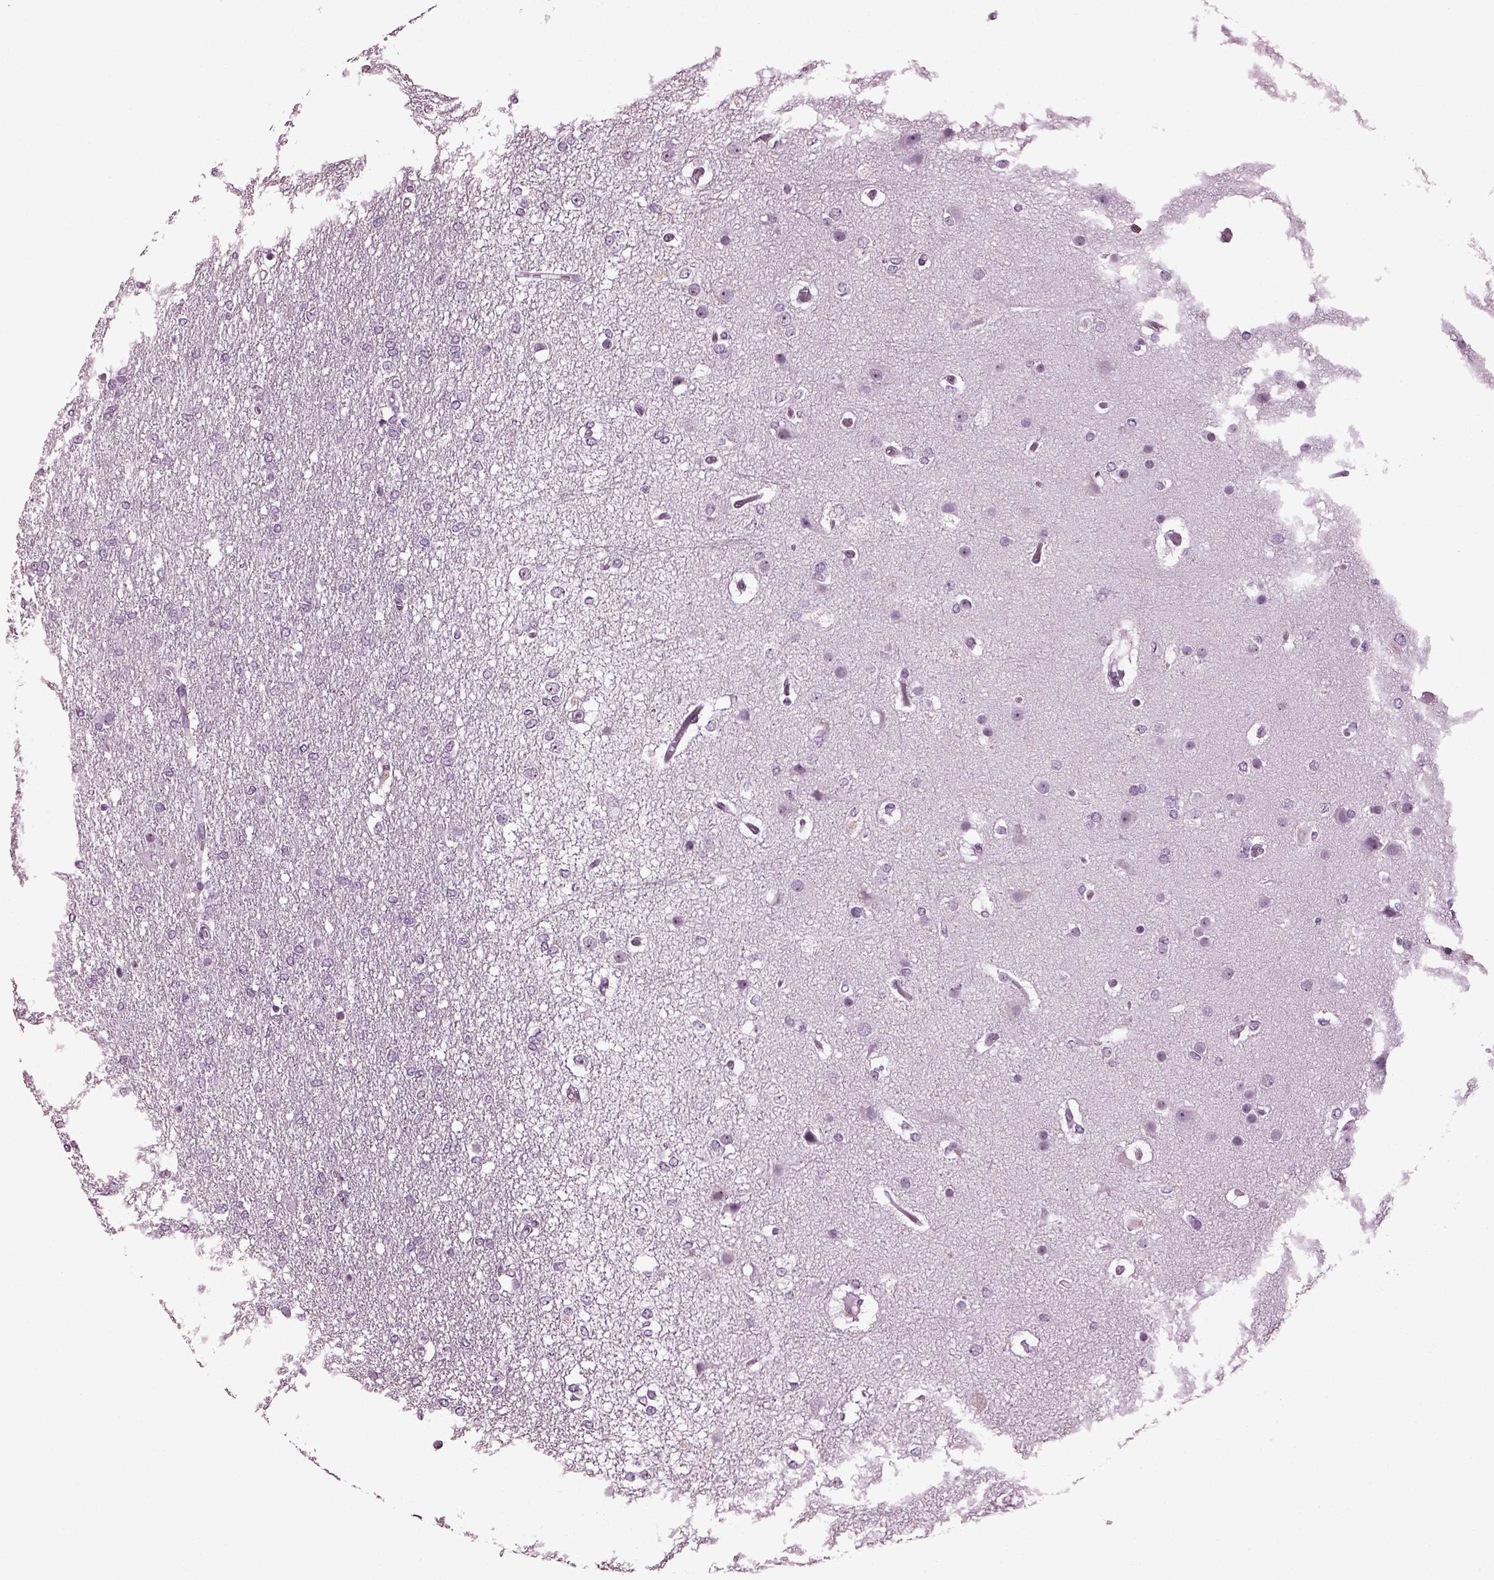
{"staining": {"intensity": "negative", "quantity": "none", "location": "none"}, "tissue": "glioma", "cell_type": "Tumor cells", "image_type": "cancer", "snomed": [{"axis": "morphology", "description": "Glioma, malignant, High grade"}, {"axis": "topography", "description": "Brain"}], "caption": "A histopathology image of high-grade glioma (malignant) stained for a protein demonstrates no brown staining in tumor cells. The staining was performed using DAB (3,3'-diaminobenzidine) to visualize the protein expression in brown, while the nuclei were stained in blue with hematoxylin (Magnification: 20x).", "gene": "ADGRG2", "patient": {"sex": "female", "age": 61}}